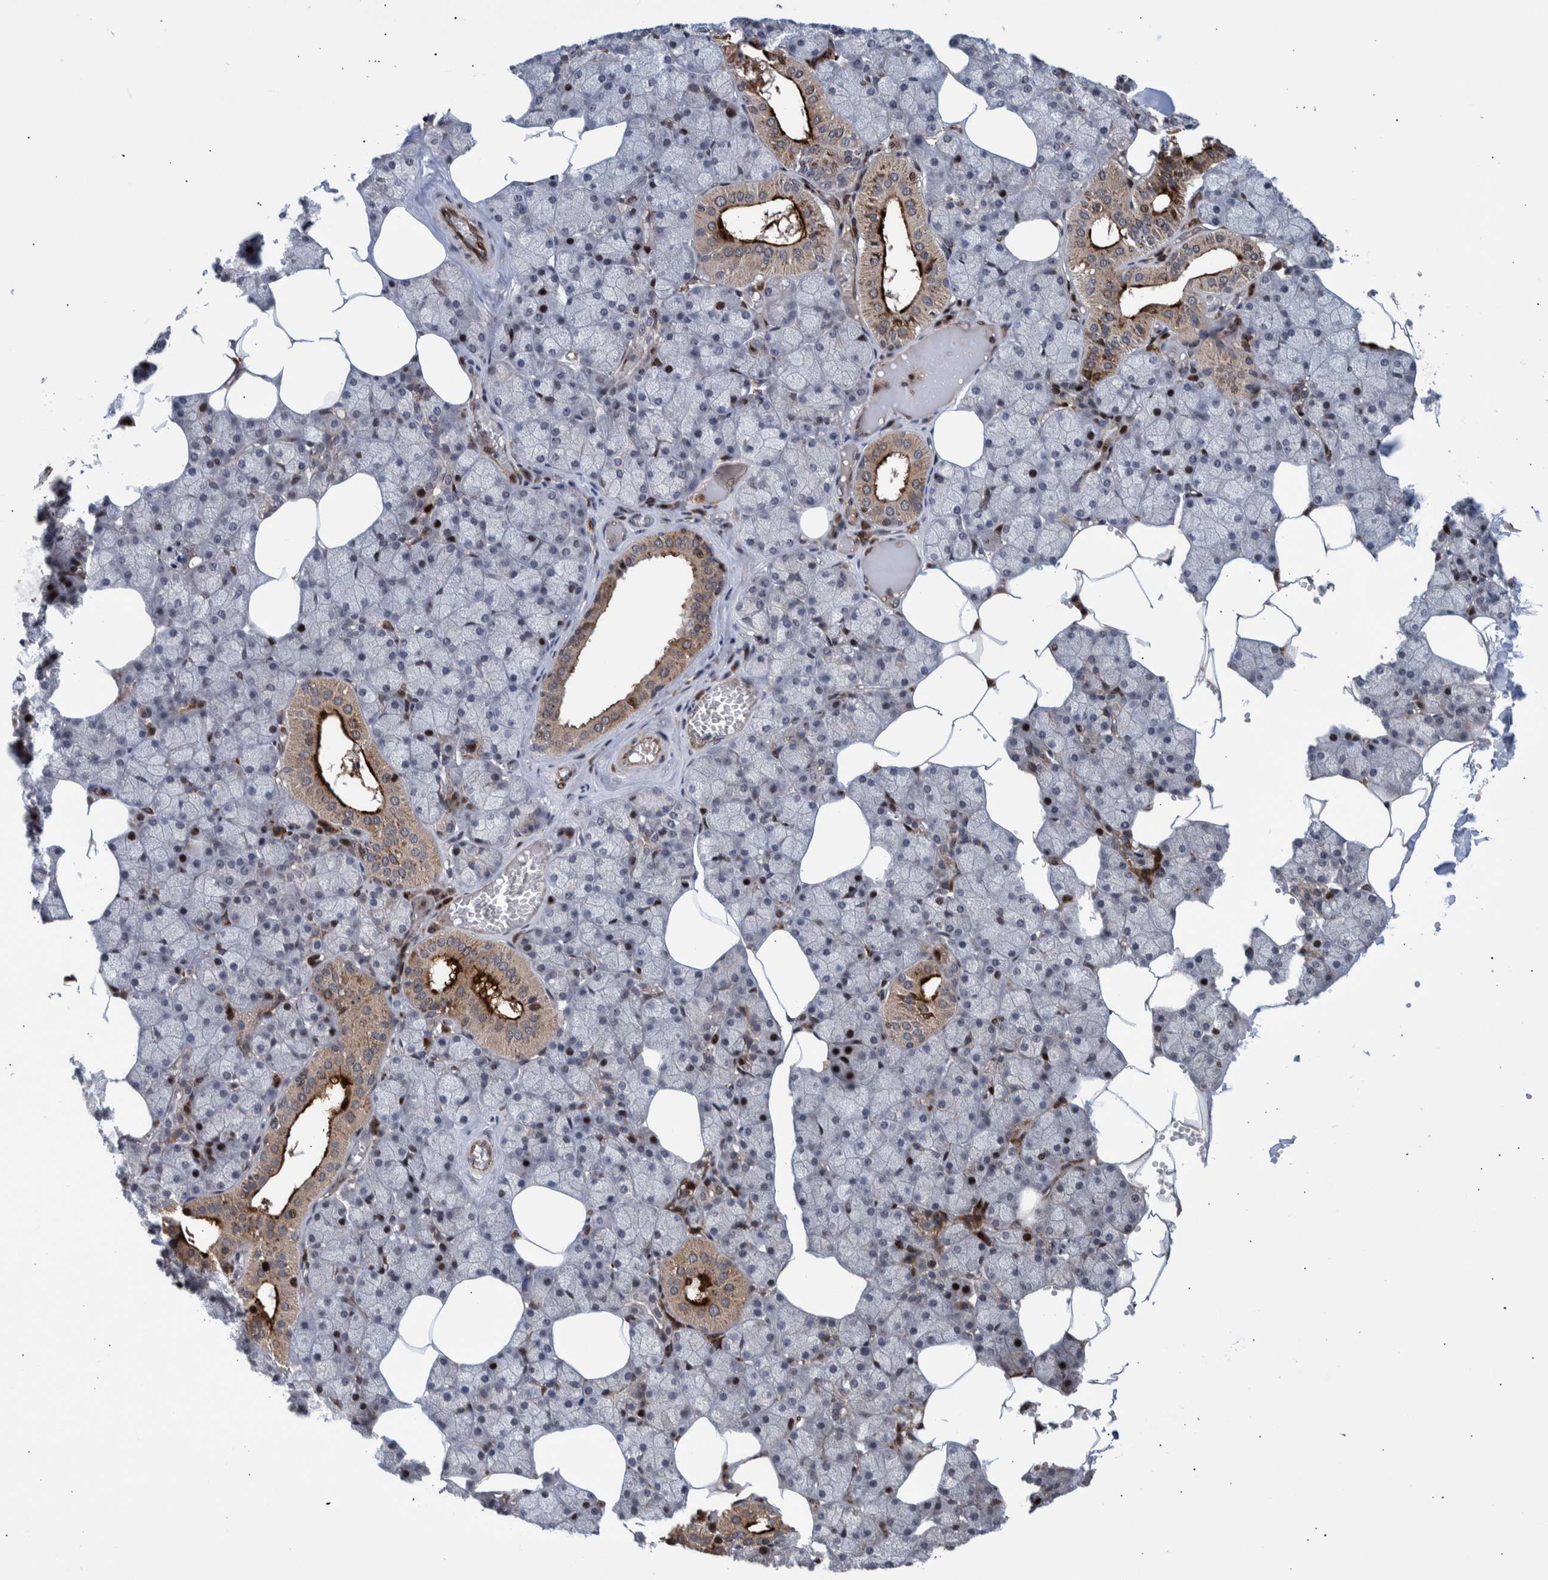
{"staining": {"intensity": "strong", "quantity": "25%-75%", "location": "cytoplasmic/membranous,nuclear"}, "tissue": "salivary gland", "cell_type": "Glandular cells", "image_type": "normal", "snomed": [{"axis": "morphology", "description": "Normal tissue, NOS"}, {"axis": "topography", "description": "Salivary gland"}], "caption": "The photomicrograph reveals a brown stain indicating the presence of a protein in the cytoplasmic/membranous,nuclear of glandular cells in salivary gland.", "gene": "SHISA6", "patient": {"sex": "male", "age": 62}}